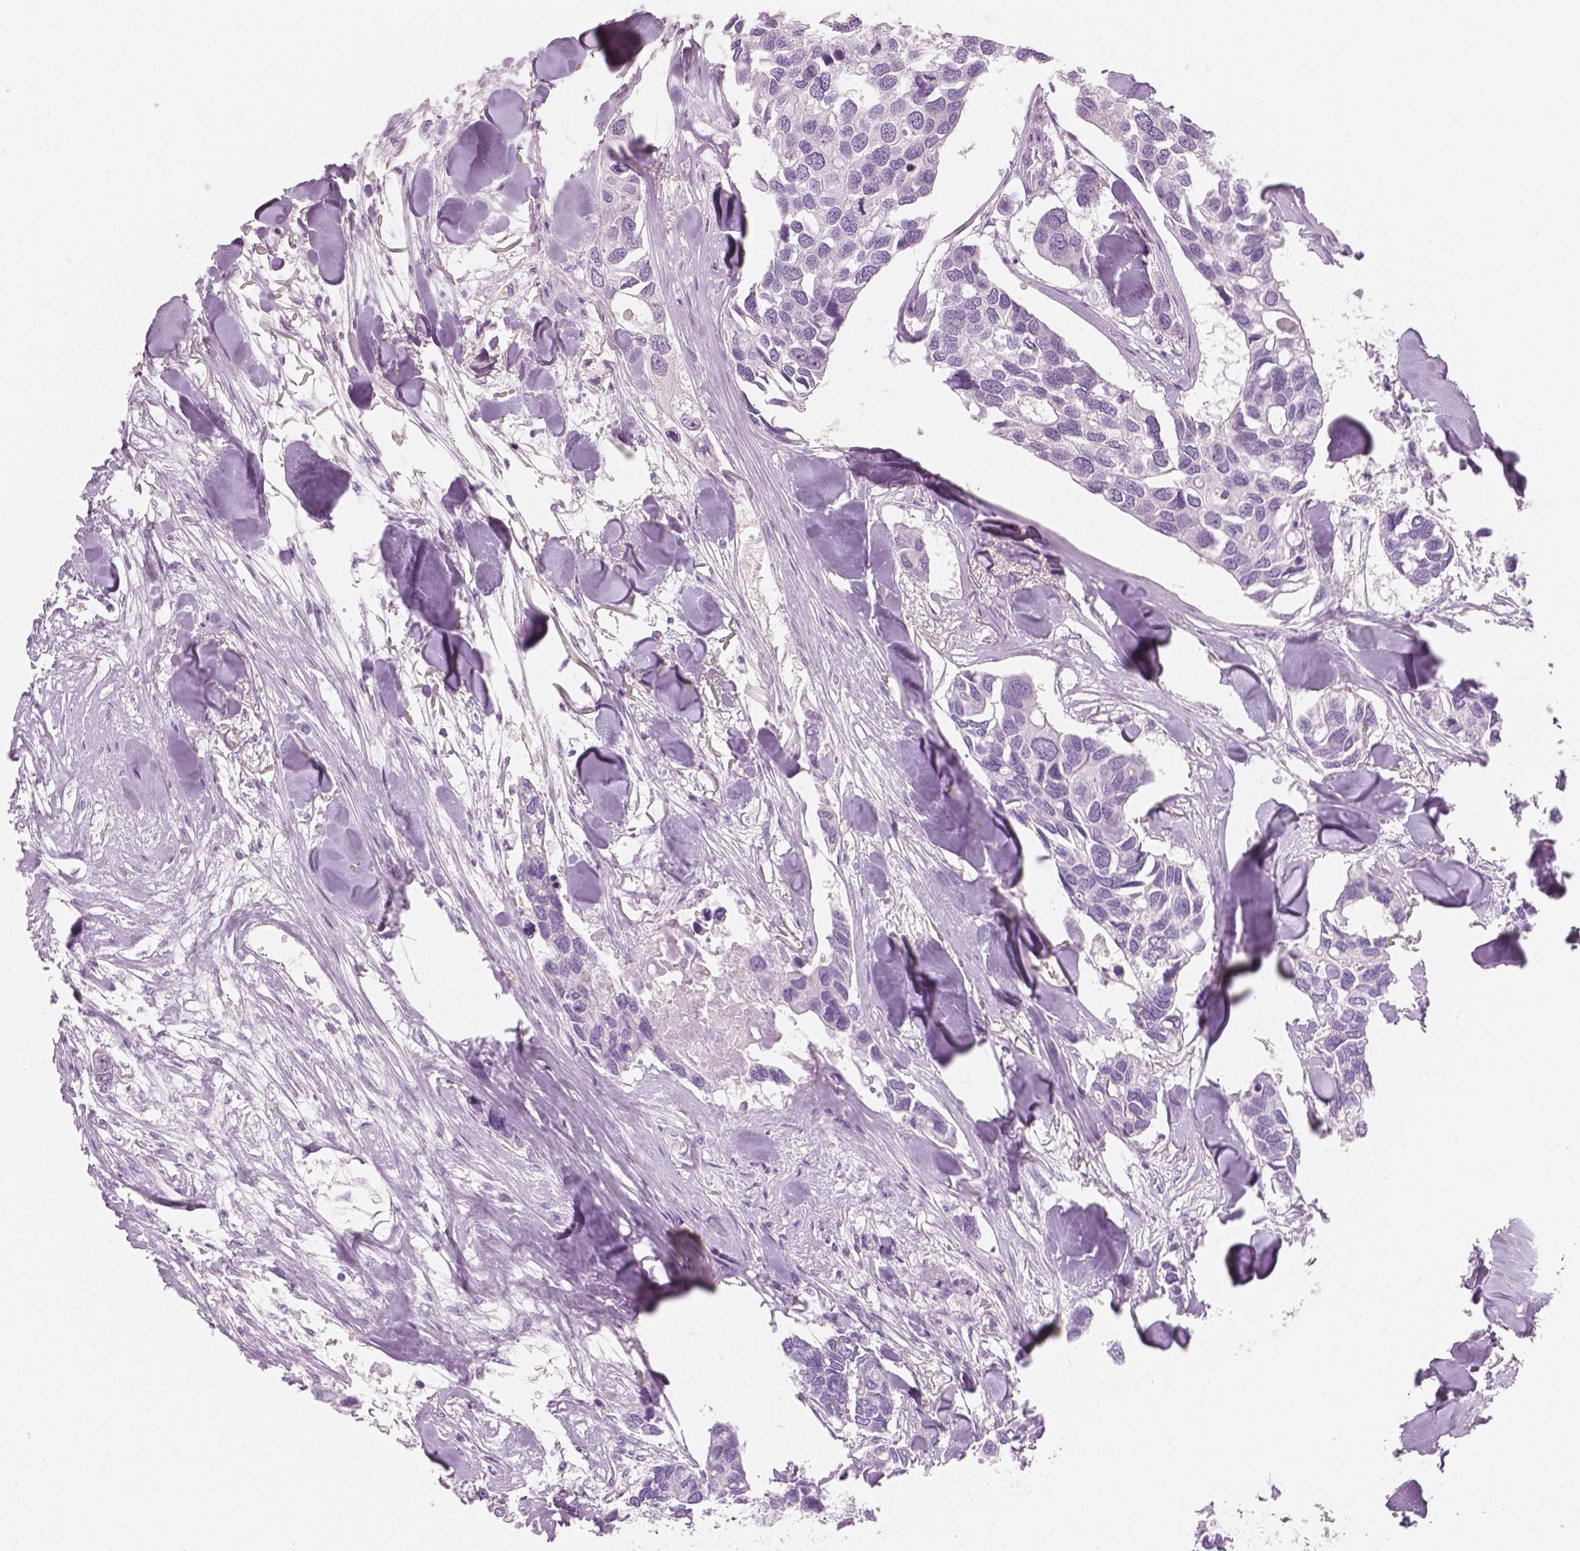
{"staining": {"intensity": "negative", "quantity": "none", "location": "none"}, "tissue": "breast cancer", "cell_type": "Tumor cells", "image_type": "cancer", "snomed": [{"axis": "morphology", "description": "Duct carcinoma"}, {"axis": "topography", "description": "Breast"}], "caption": "DAB (3,3'-diaminobenzidine) immunohistochemical staining of intraductal carcinoma (breast) exhibits no significant staining in tumor cells.", "gene": "PLIN4", "patient": {"sex": "female", "age": 83}}